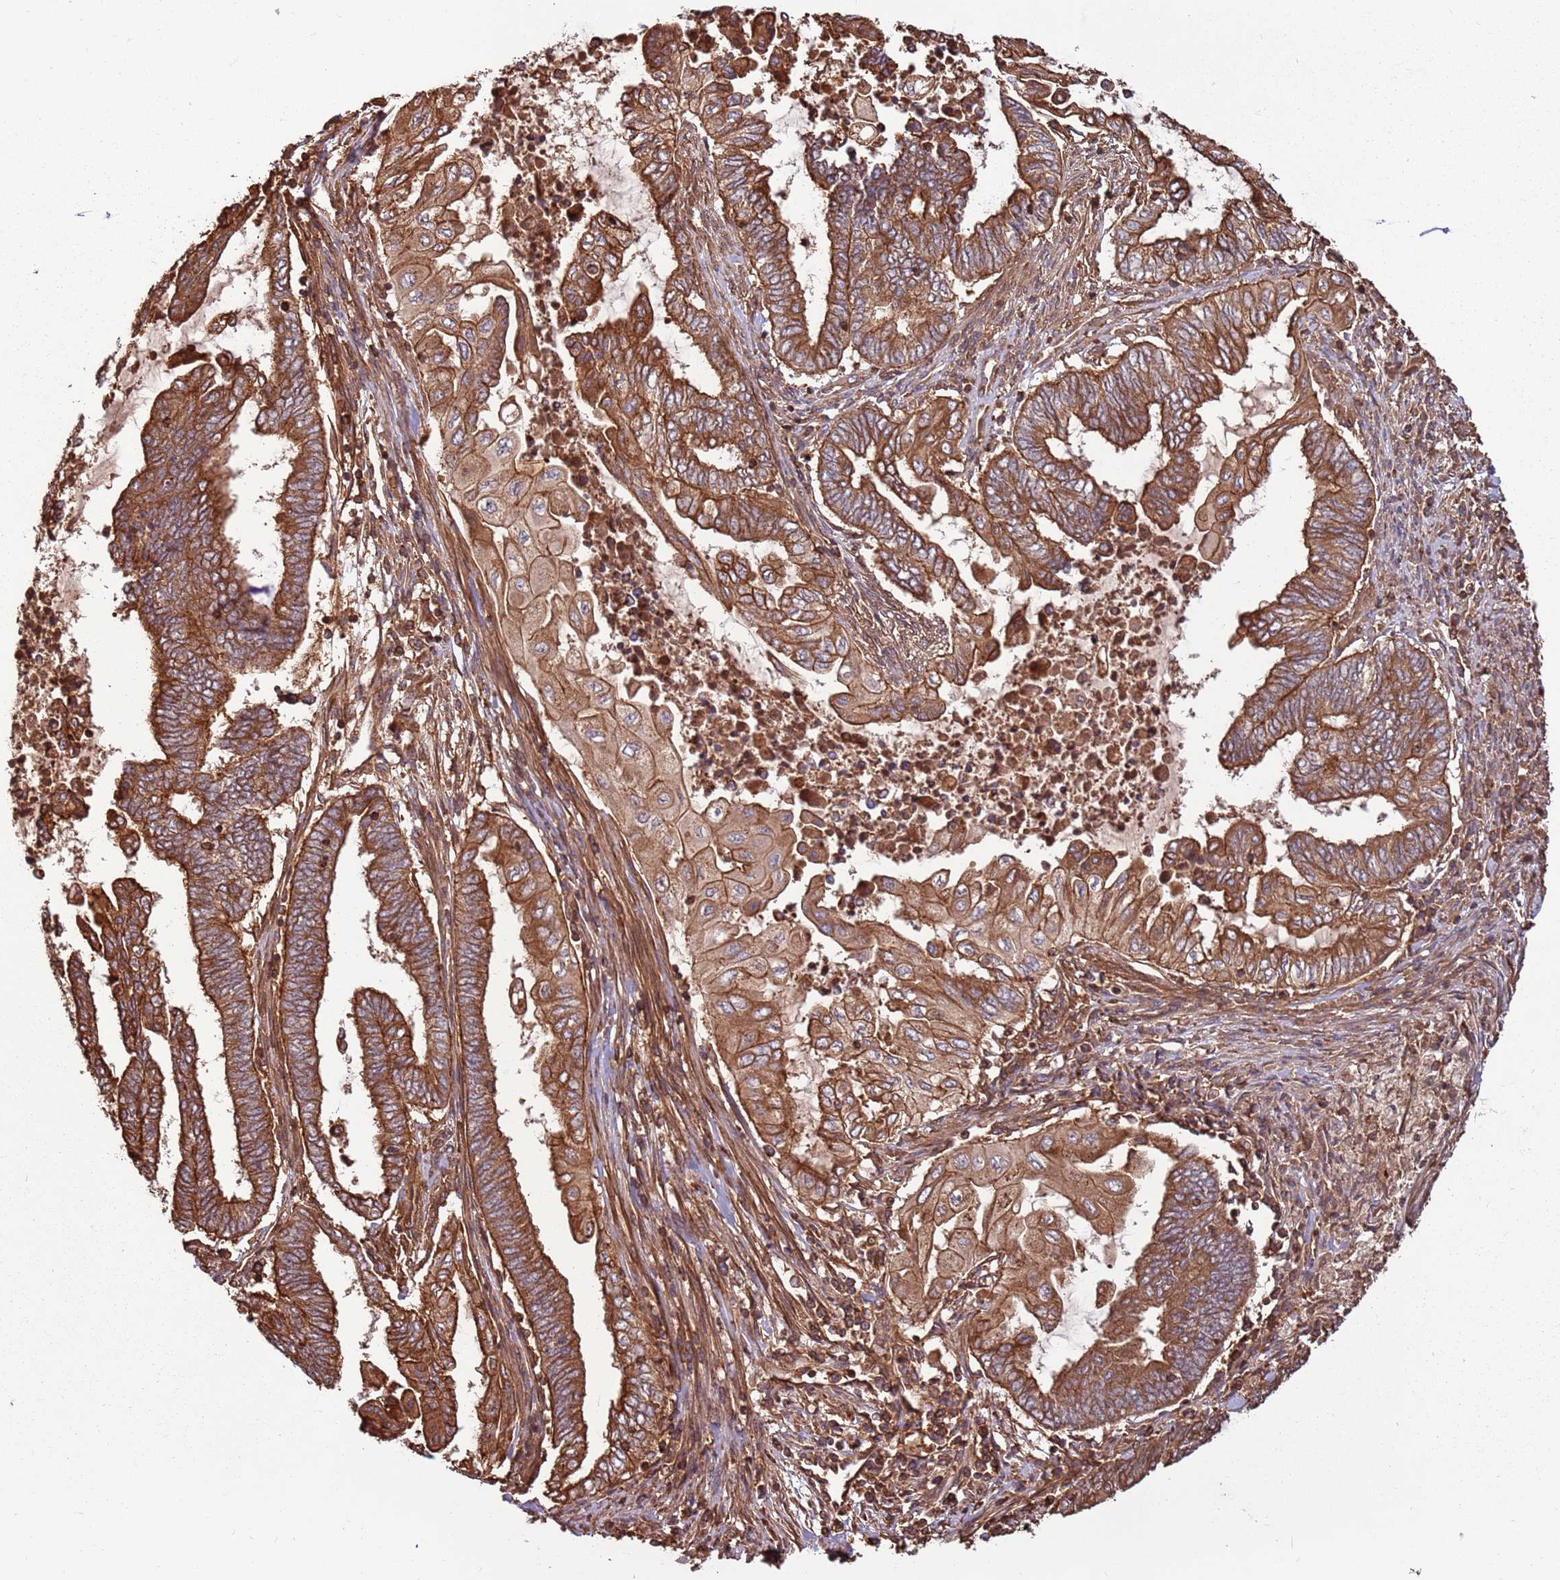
{"staining": {"intensity": "strong", "quantity": ">75%", "location": "cytoplasmic/membranous"}, "tissue": "endometrial cancer", "cell_type": "Tumor cells", "image_type": "cancer", "snomed": [{"axis": "morphology", "description": "Adenocarcinoma, NOS"}, {"axis": "topography", "description": "Uterus"}, {"axis": "topography", "description": "Endometrium"}], "caption": "Human endometrial cancer (adenocarcinoma) stained for a protein (brown) displays strong cytoplasmic/membranous positive expression in about >75% of tumor cells.", "gene": "ACVR2A", "patient": {"sex": "female", "age": 70}}